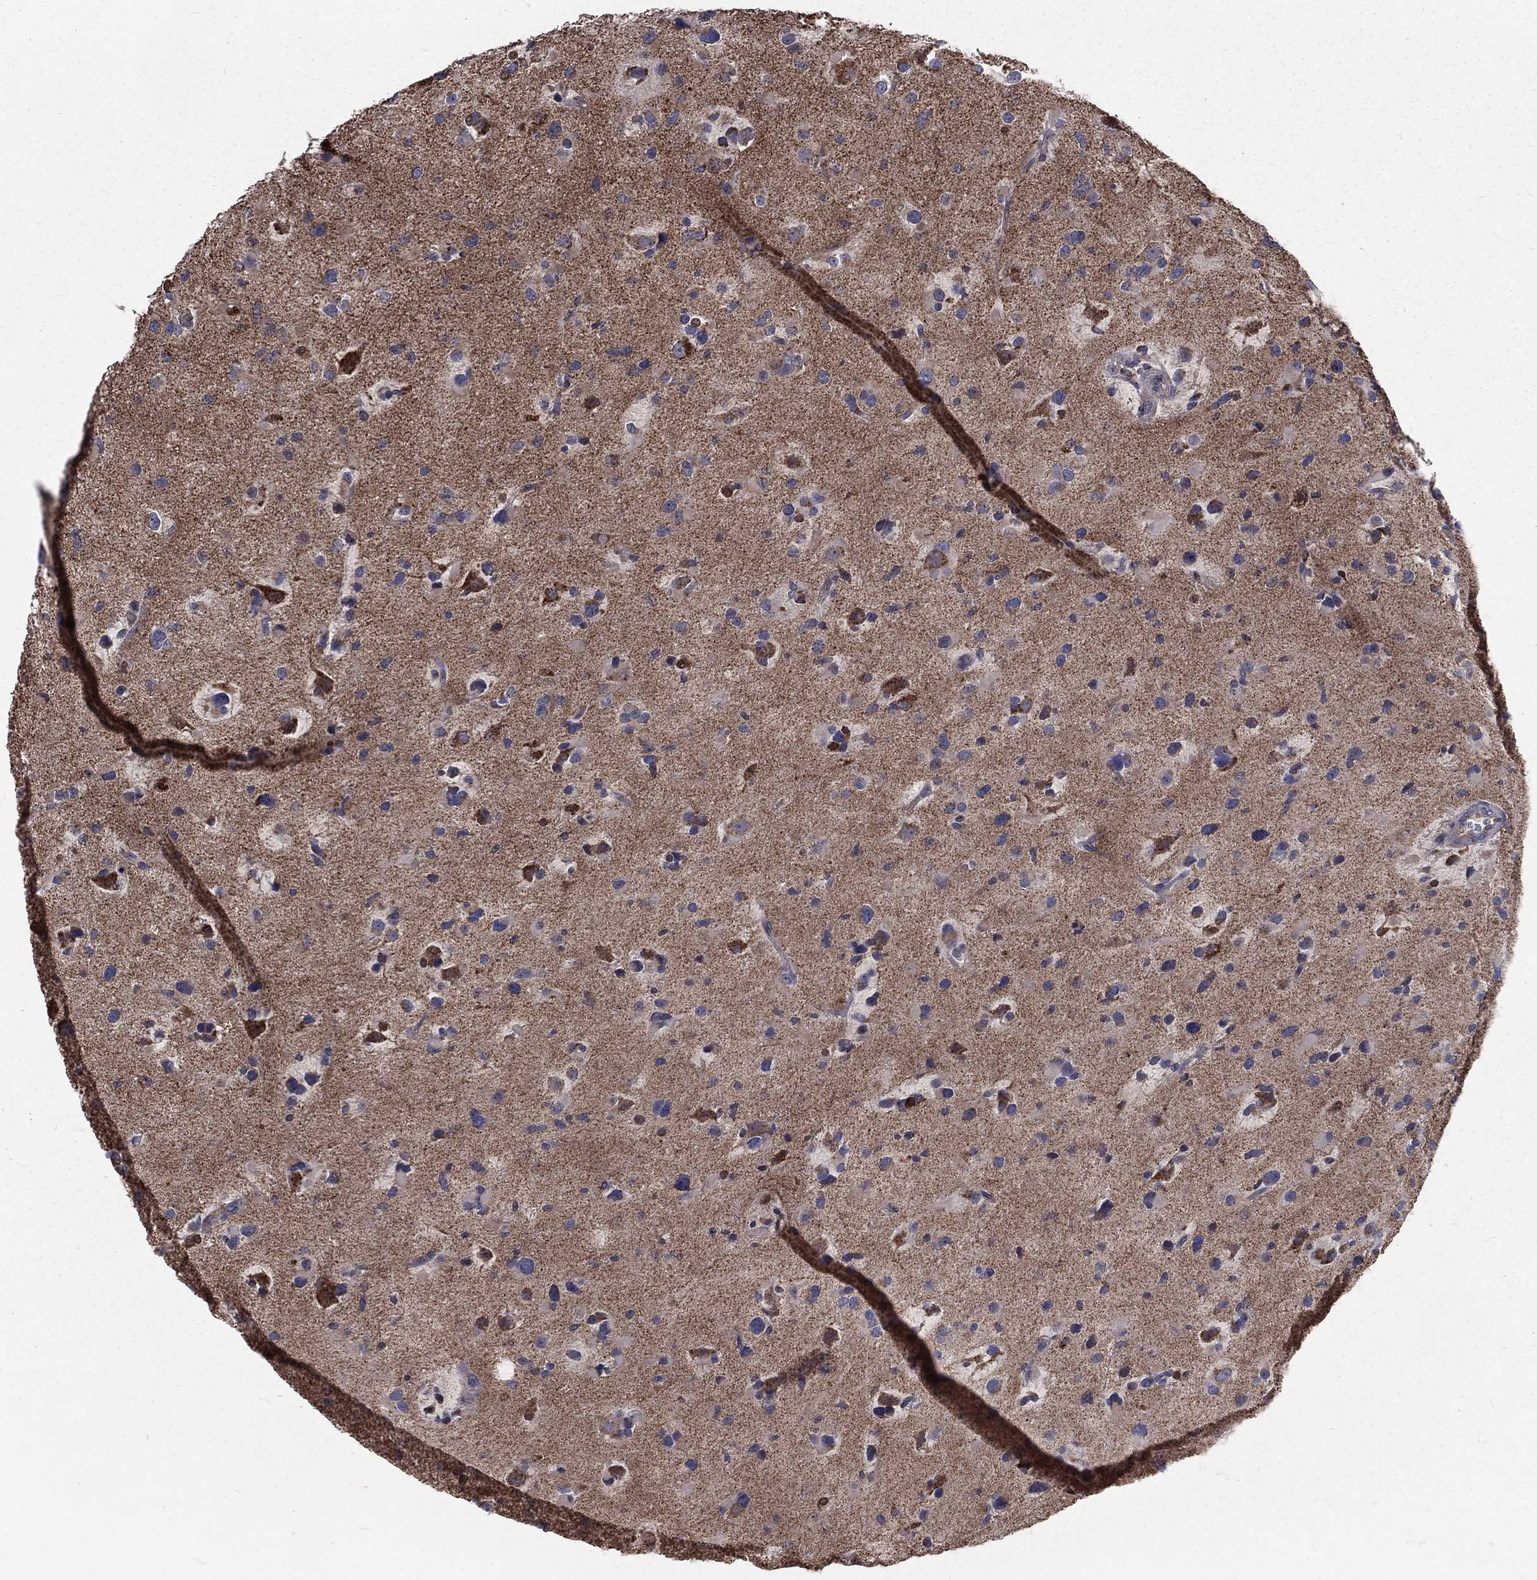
{"staining": {"intensity": "negative", "quantity": "none", "location": "none"}, "tissue": "glioma", "cell_type": "Tumor cells", "image_type": "cancer", "snomed": [{"axis": "morphology", "description": "Glioma, malignant, Low grade"}, {"axis": "topography", "description": "Brain"}], "caption": "Photomicrograph shows no protein expression in tumor cells of glioma tissue.", "gene": "GPD1", "patient": {"sex": "female", "age": 32}}